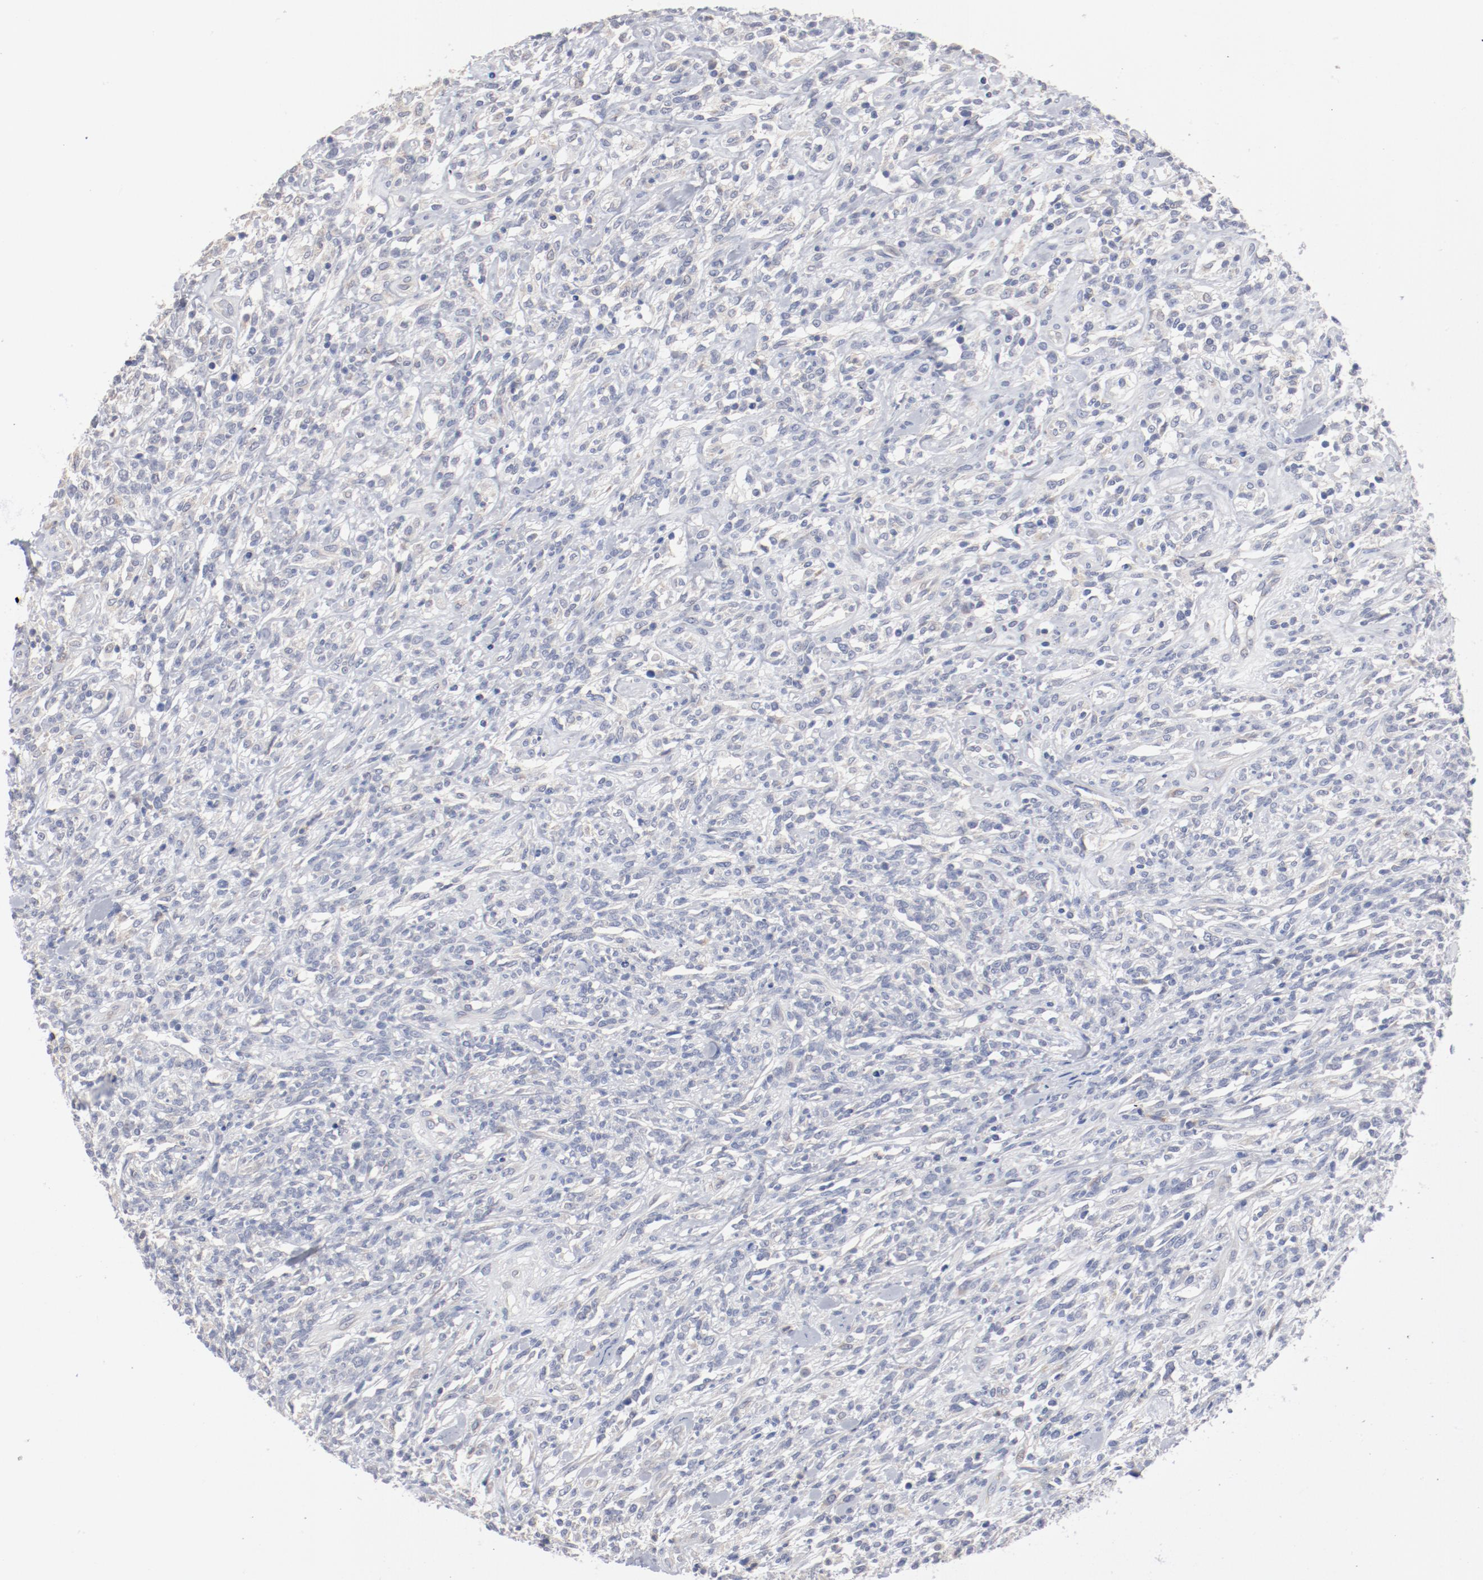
{"staining": {"intensity": "negative", "quantity": "none", "location": "none"}, "tissue": "lymphoma", "cell_type": "Tumor cells", "image_type": "cancer", "snomed": [{"axis": "morphology", "description": "Malignant lymphoma, non-Hodgkin's type, High grade"}, {"axis": "topography", "description": "Lymph node"}], "caption": "High magnification brightfield microscopy of malignant lymphoma, non-Hodgkin's type (high-grade) stained with DAB (3,3'-diaminobenzidine) (brown) and counterstained with hematoxylin (blue): tumor cells show no significant expression.", "gene": "AK7", "patient": {"sex": "female", "age": 73}}